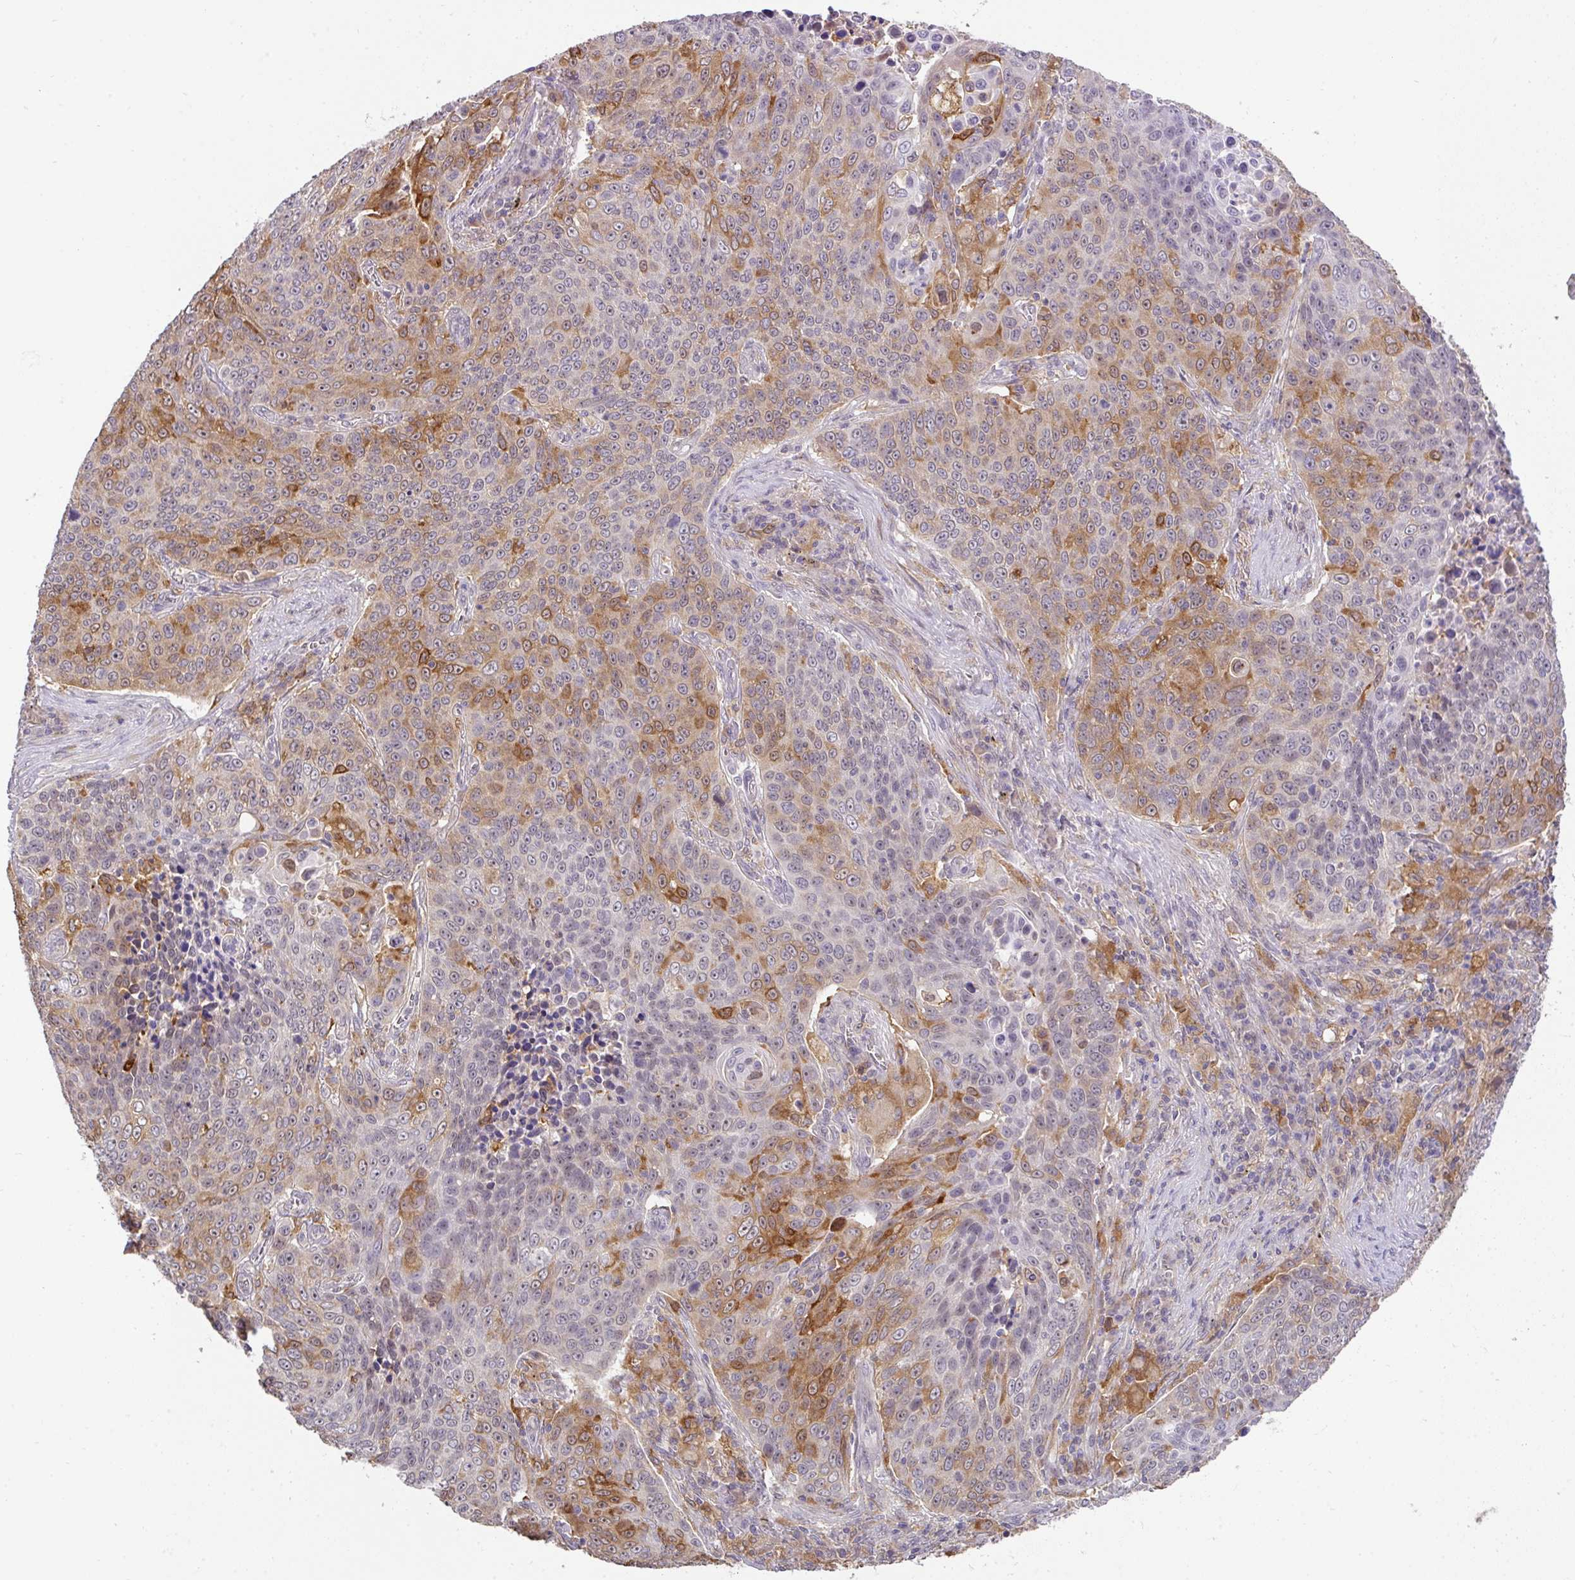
{"staining": {"intensity": "moderate", "quantity": "25%-75%", "location": "cytoplasmic/membranous"}, "tissue": "lung cancer", "cell_type": "Tumor cells", "image_type": "cancer", "snomed": [{"axis": "morphology", "description": "Squamous cell carcinoma, NOS"}, {"axis": "topography", "description": "Lung"}], "caption": "Immunohistochemistry (DAB (3,3'-diaminobenzidine)) staining of squamous cell carcinoma (lung) demonstrates moderate cytoplasmic/membranous protein staining in approximately 25%-75% of tumor cells.", "gene": "GCNT7", "patient": {"sex": "male", "age": 78}}